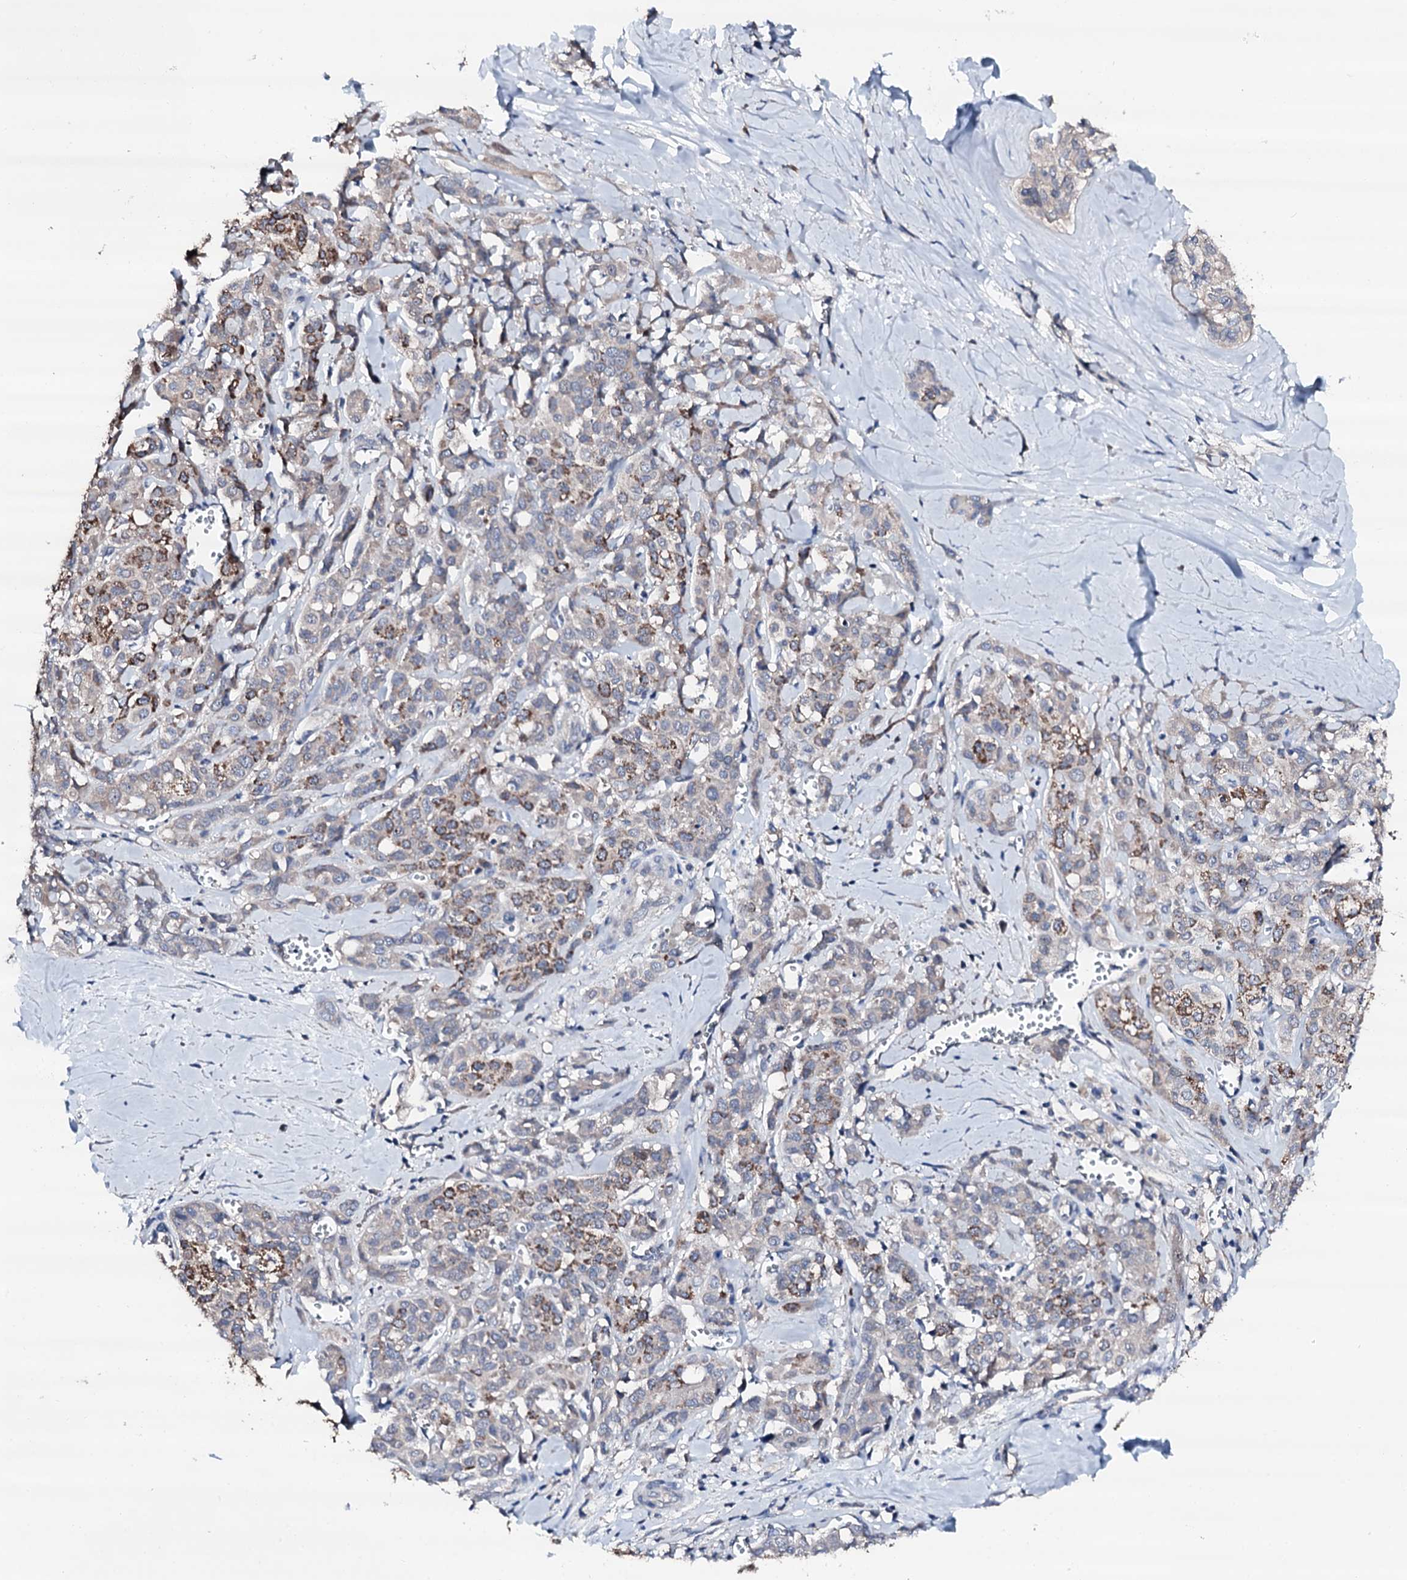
{"staining": {"intensity": "weak", "quantity": "<25%", "location": "cytoplasmic/membranous"}, "tissue": "liver cancer", "cell_type": "Tumor cells", "image_type": "cancer", "snomed": [{"axis": "morphology", "description": "Cholangiocarcinoma"}, {"axis": "topography", "description": "Liver"}], "caption": "Tumor cells are negative for protein expression in human cholangiocarcinoma (liver).", "gene": "TRAFD1", "patient": {"sex": "female", "age": 77}}